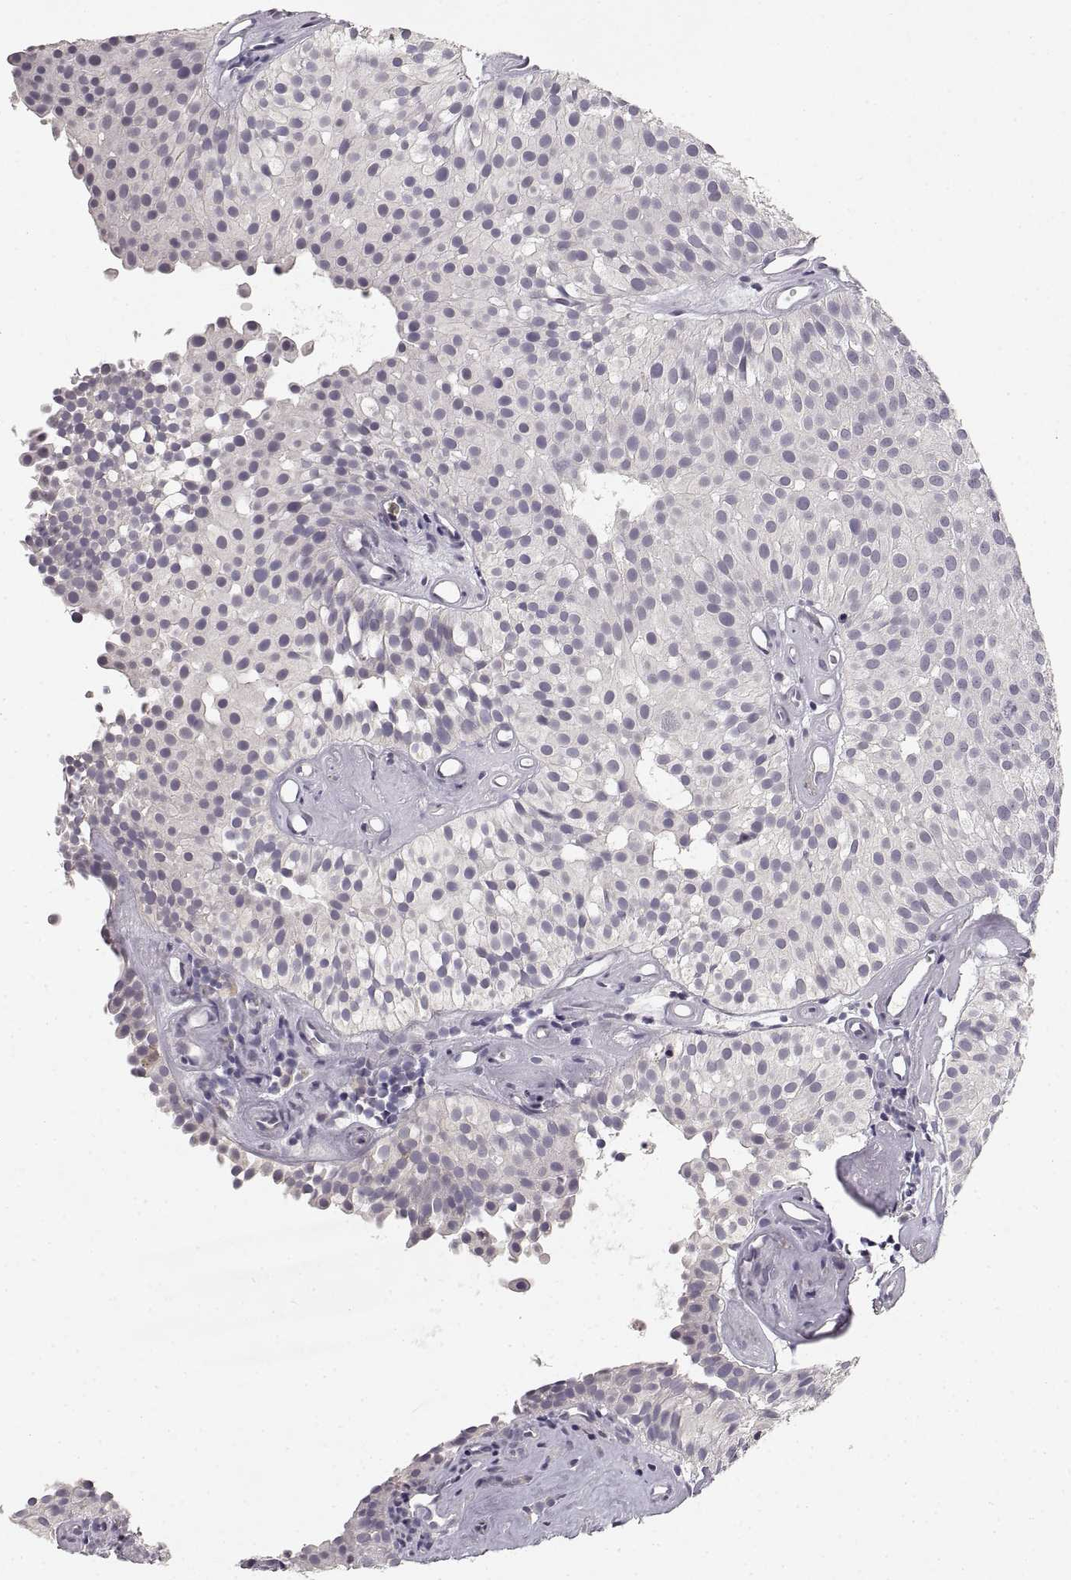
{"staining": {"intensity": "negative", "quantity": "none", "location": "none"}, "tissue": "urothelial cancer", "cell_type": "Tumor cells", "image_type": "cancer", "snomed": [{"axis": "morphology", "description": "Urothelial carcinoma, Low grade"}, {"axis": "topography", "description": "Urinary bladder"}], "caption": "The immunohistochemistry (IHC) photomicrograph has no significant expression in tumor cells of urothelial carcinoma (low-grade) tissue.", "gene": "RUNDC3A", "patient": {"sex": "female", "age": 87}}